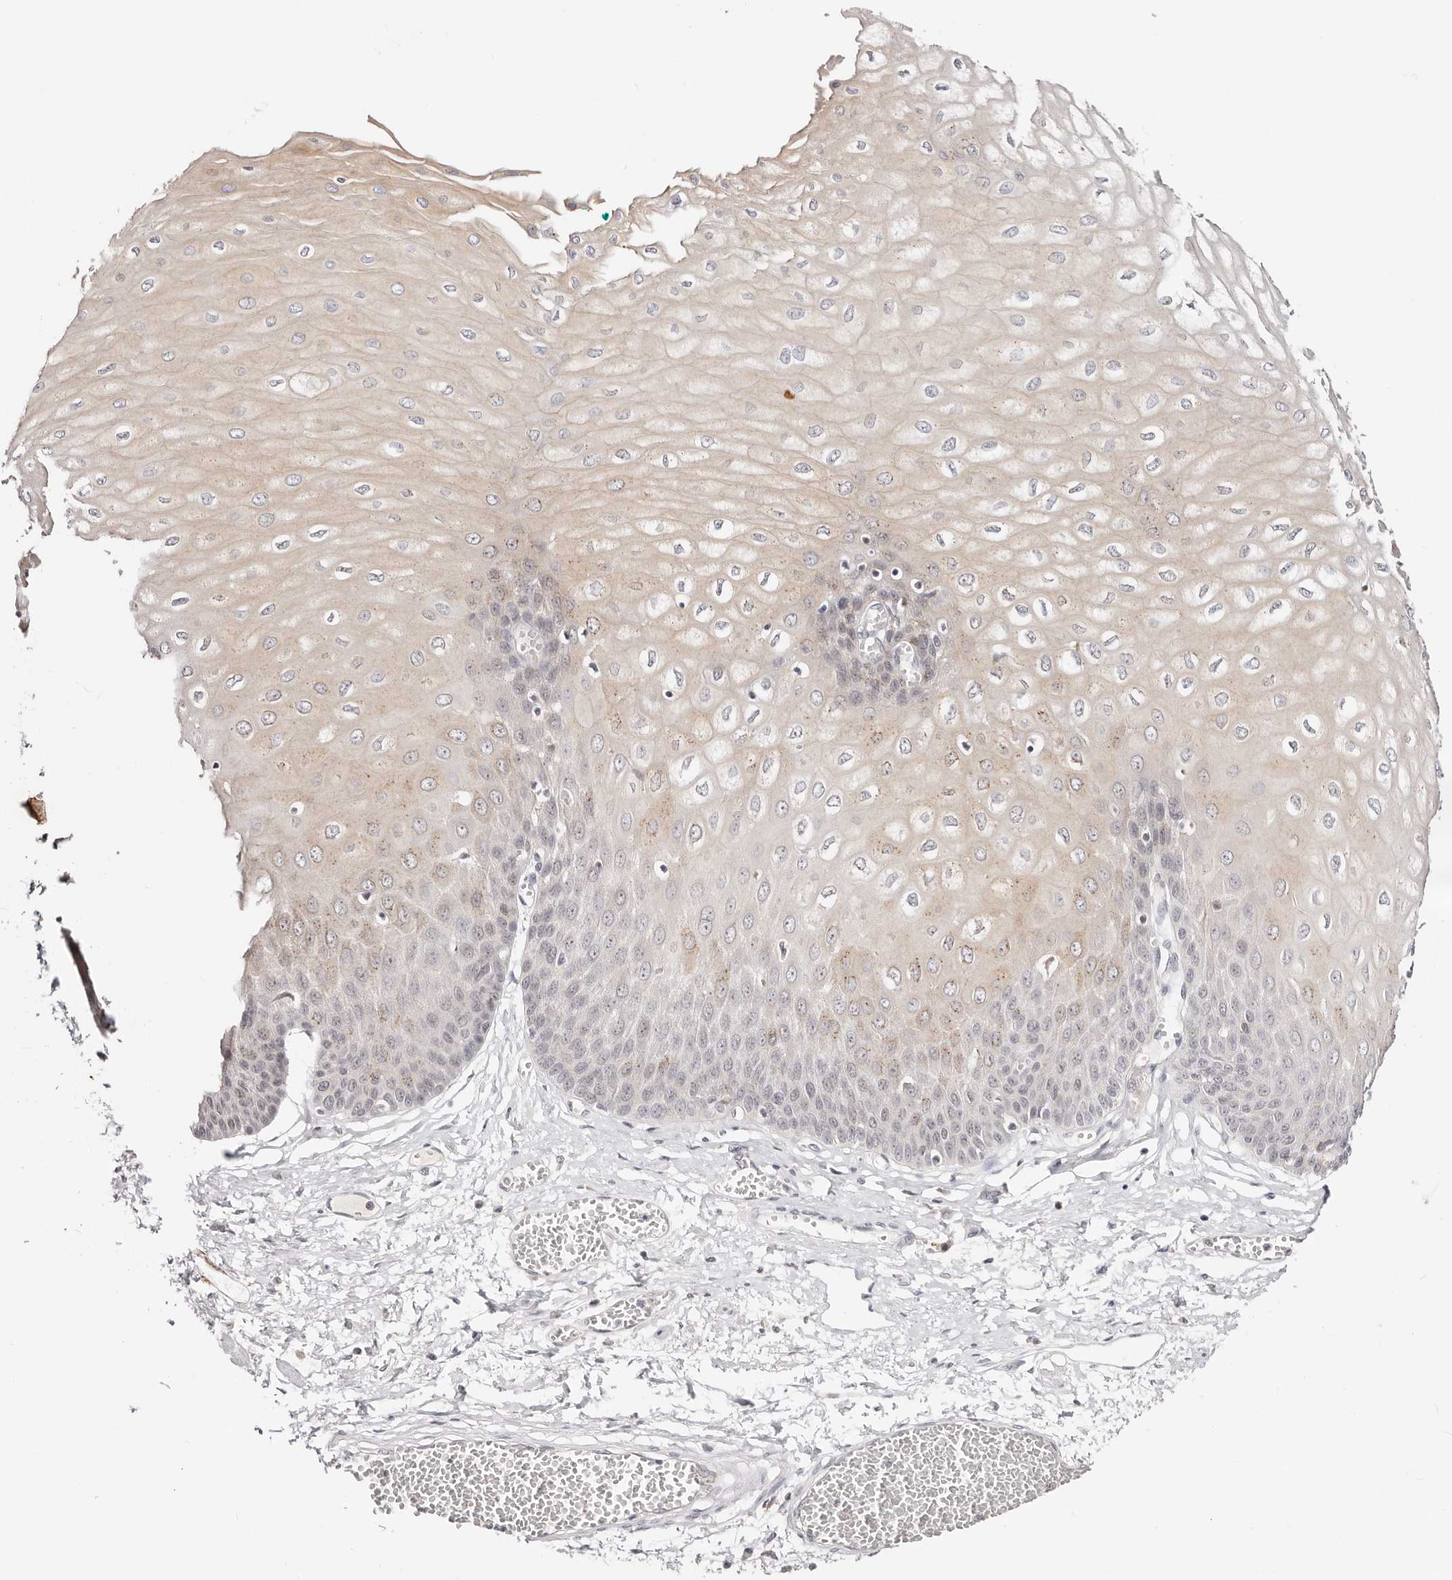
{"staining": {"intensity": "weak", "quantity": "25%-75%", "location": "nuclear"}, "tissue": "esophagus", "cell_type": "Squamous epithelial cells", "image_type": "normal", "snomed": [{"axis": "morphology", "description": "Normal tissue, NOS"}, {"axis": "topography", "description": "Esophagus"}], "caption": "Esophagus stained with DAB IHC demonstrates low levels of weak nuclear positivity in about 25%-75% of squamous epithelial cells. The protein is shown in brown color, while the nuclei are stained blue.", "gene": "VIPAS39", "patient": {"sex": "male", "age": 60}}